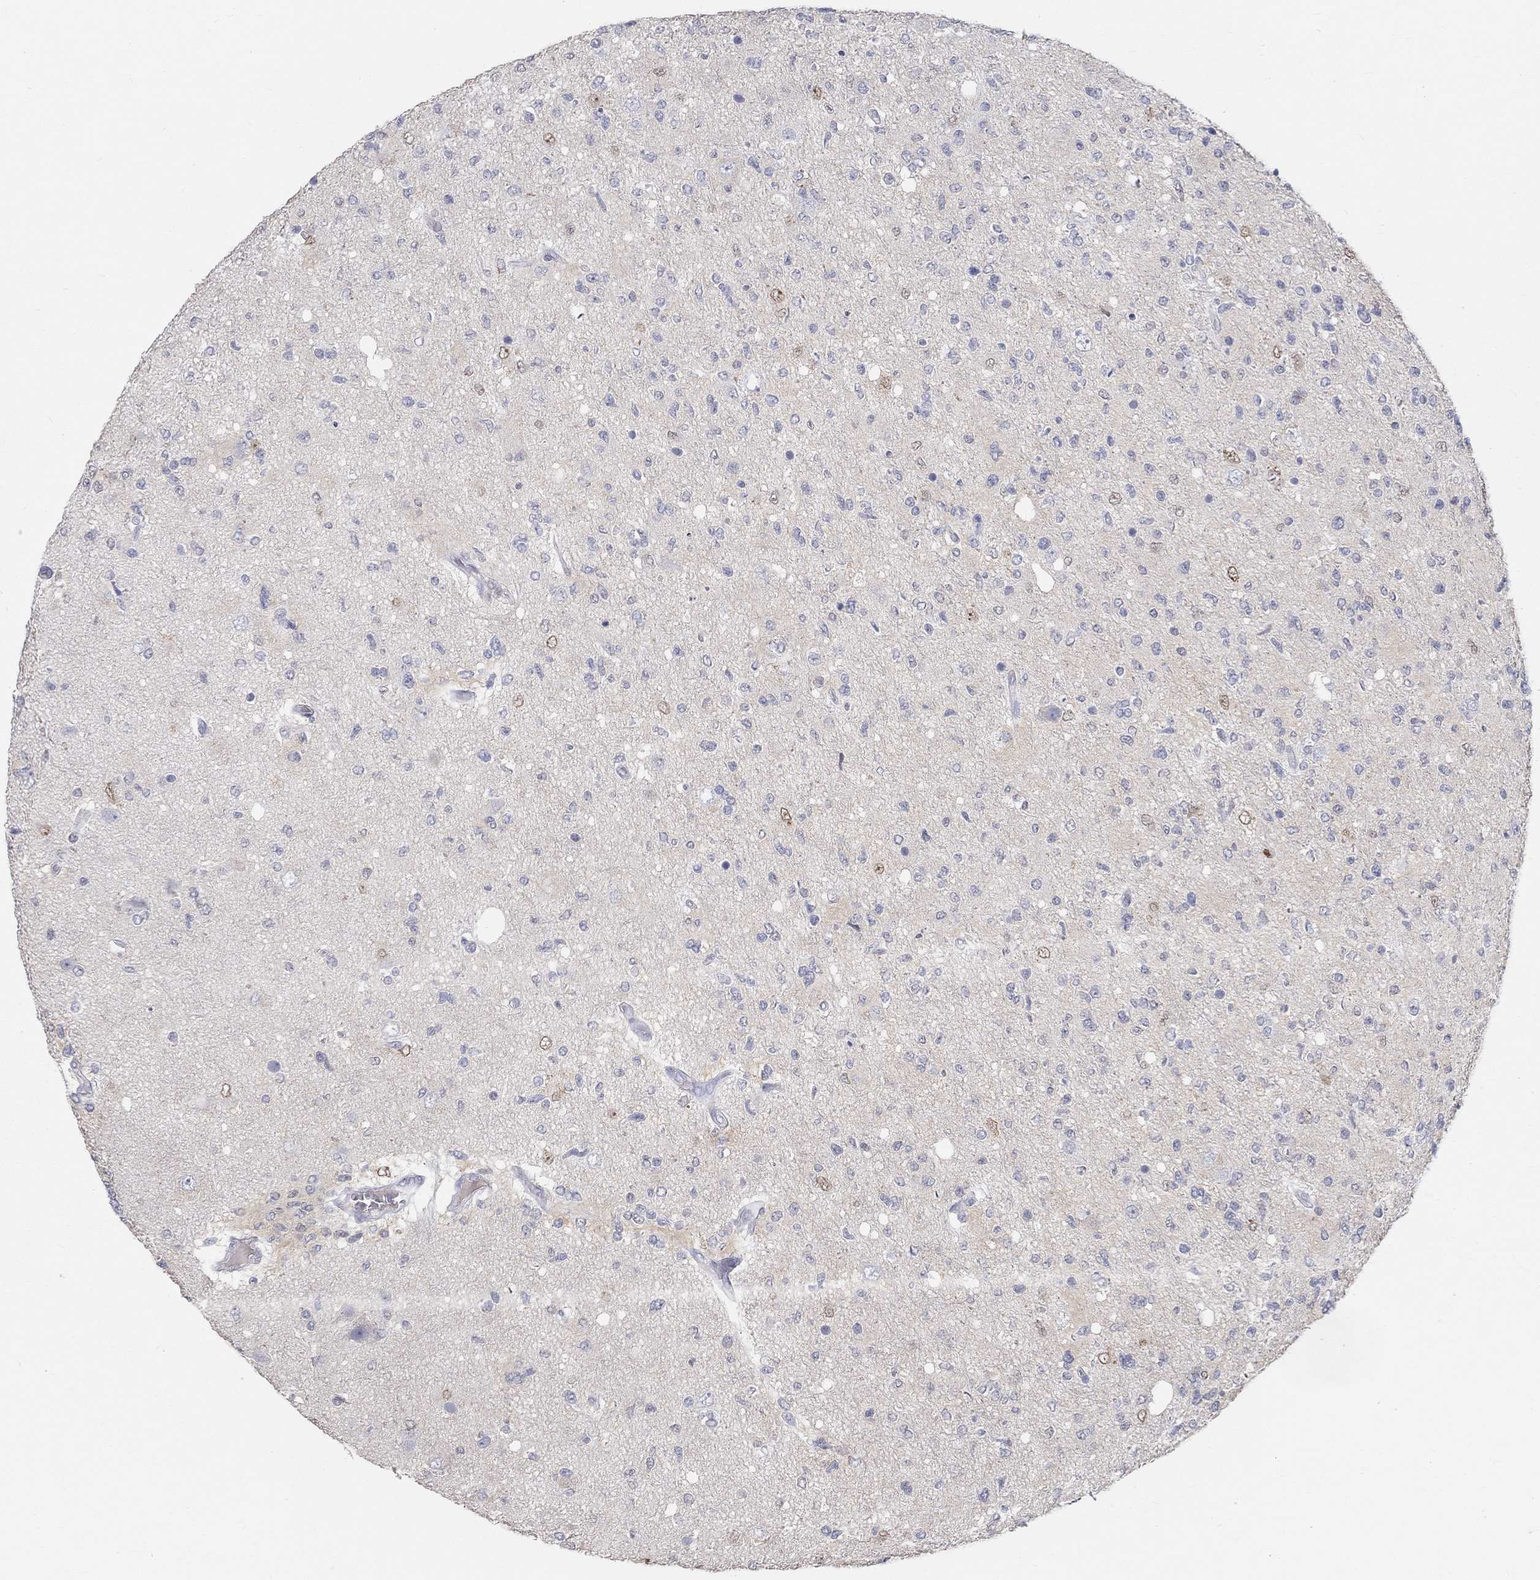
{"staining": {"intensity": "negative", "quantity": "none", "location": "none"}, "tissue": "glioma", "cell_type": "Tumor cells", "image_type": "cancer", "snomed": [{"axis": "morphology", "description": "Glioma, malignant, High grade"}, {"axis": "topography", "description": "Cerebral cortex"}], "caption": "This is a histopathology image of immunohistochemistry (IHC) staining of glioma, which shows no positivity in tumor cells.", "gene": "FGF2", "patient": {"sex": "male", "age": 70}}